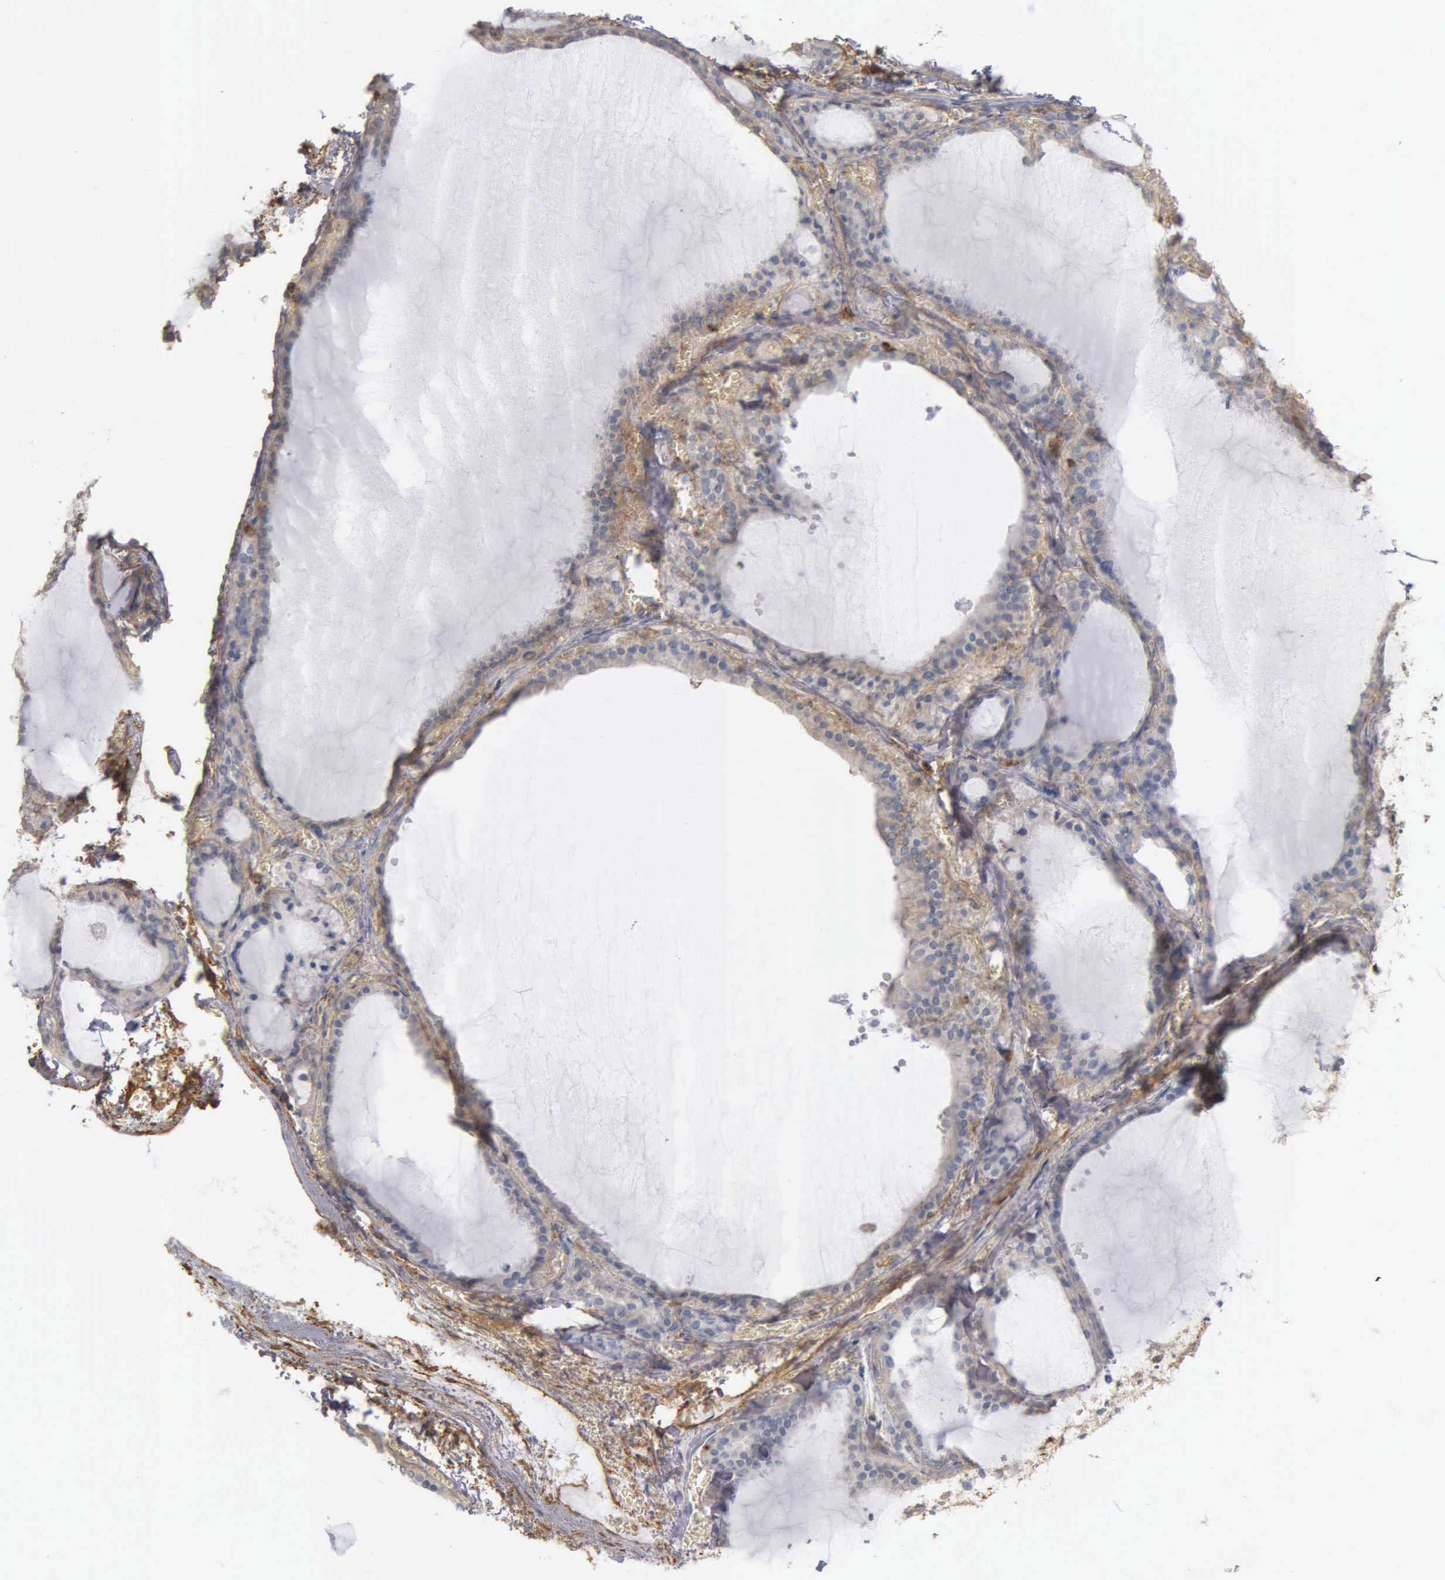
{"staining": {"intensity": "moderate", "quantity": ">75%", "location": "cytoplasmic/membranous"}, "tissue": "thyroid gland", "cell_type": "Glandular cells", "image_type": "normal", "snomed": [{"axis": "morphology", "description": "Normal tissue, NOS"}, {"axis": "topography", "description": "Thyroid gland"}], "caption": "Moderate cytoplasmic/membranous positivity for a protein is appreciated in approximately >75% of glandular cells of normal thyroid gland using immunohistochemistry.", "gene": "CD99", "patient": {"sex": "female", "age": 55}}